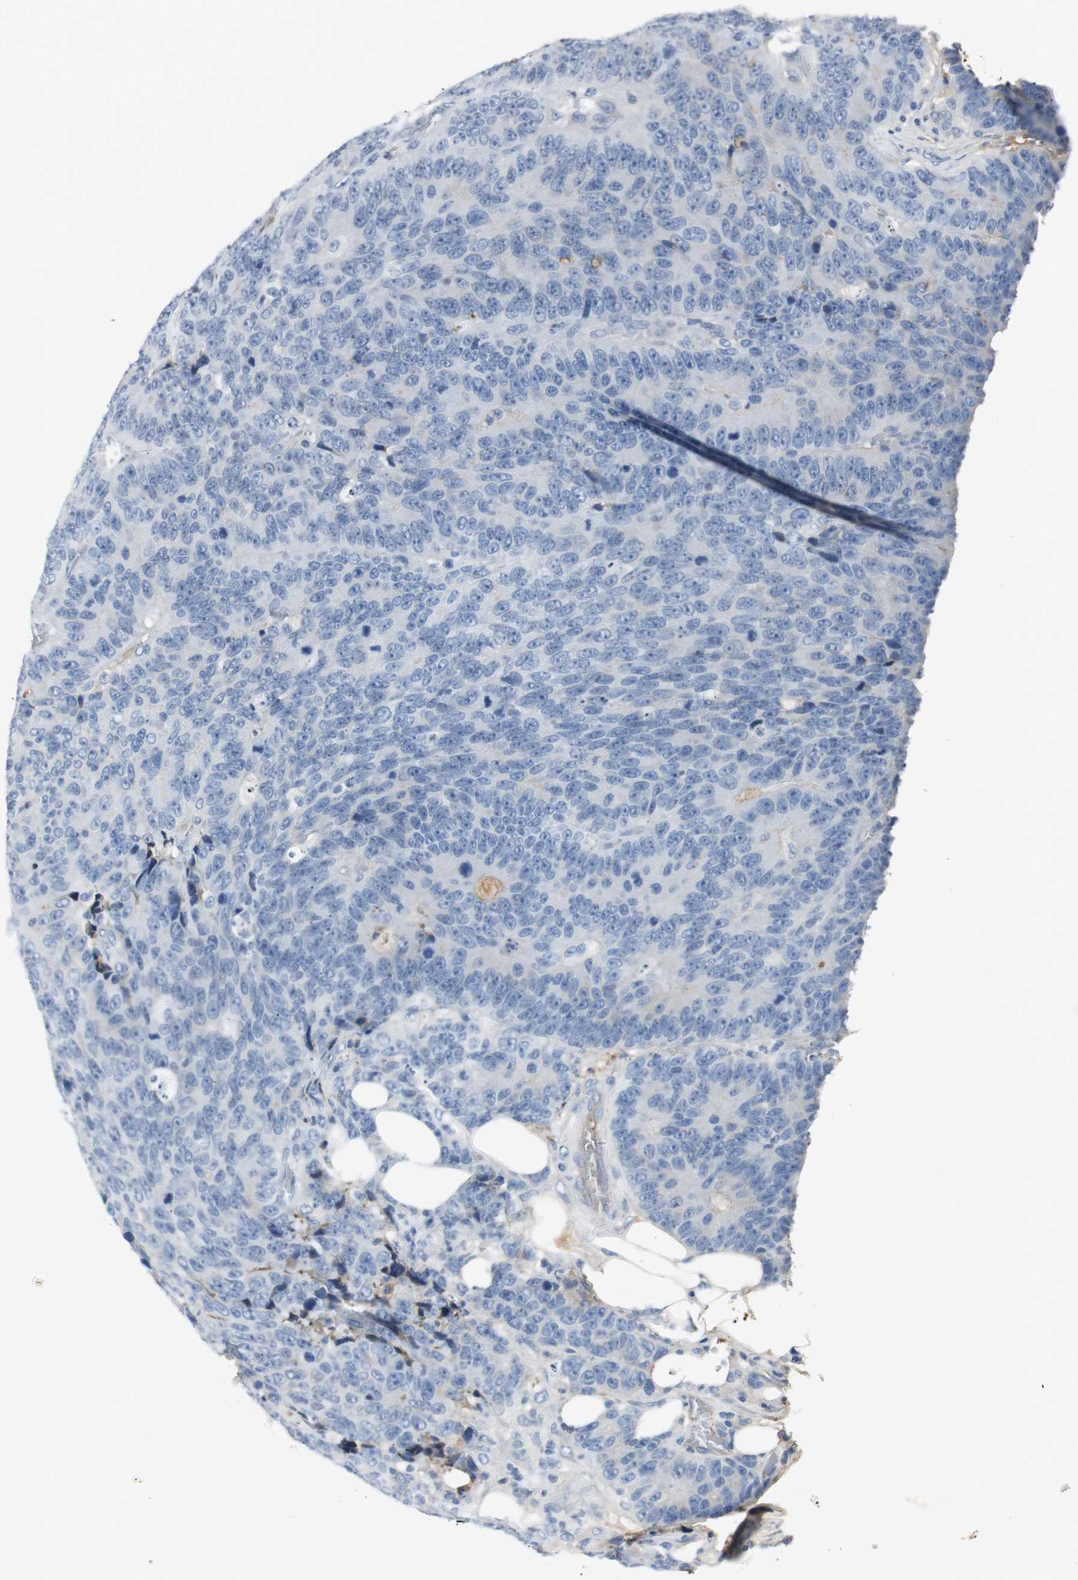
{"staining": {"intensity": "negative", "quantity": "none", "location": "none"}, "tissue": "colorectal cancer", "cell_type": "Tumor cells", "image_type": "cancer", "snomed": [{"axis": "morphology", "description": "Adenocarcinoma, NOS"}, {"axis": "topography", "description": "Colon"}], "caption": "Immunohistochemistry of colorectal cancer (adenocarcinoma) shows no staining in tumor cells.", "gene": "IGHA1", "patient": {"sex": "female", "age": 86}}